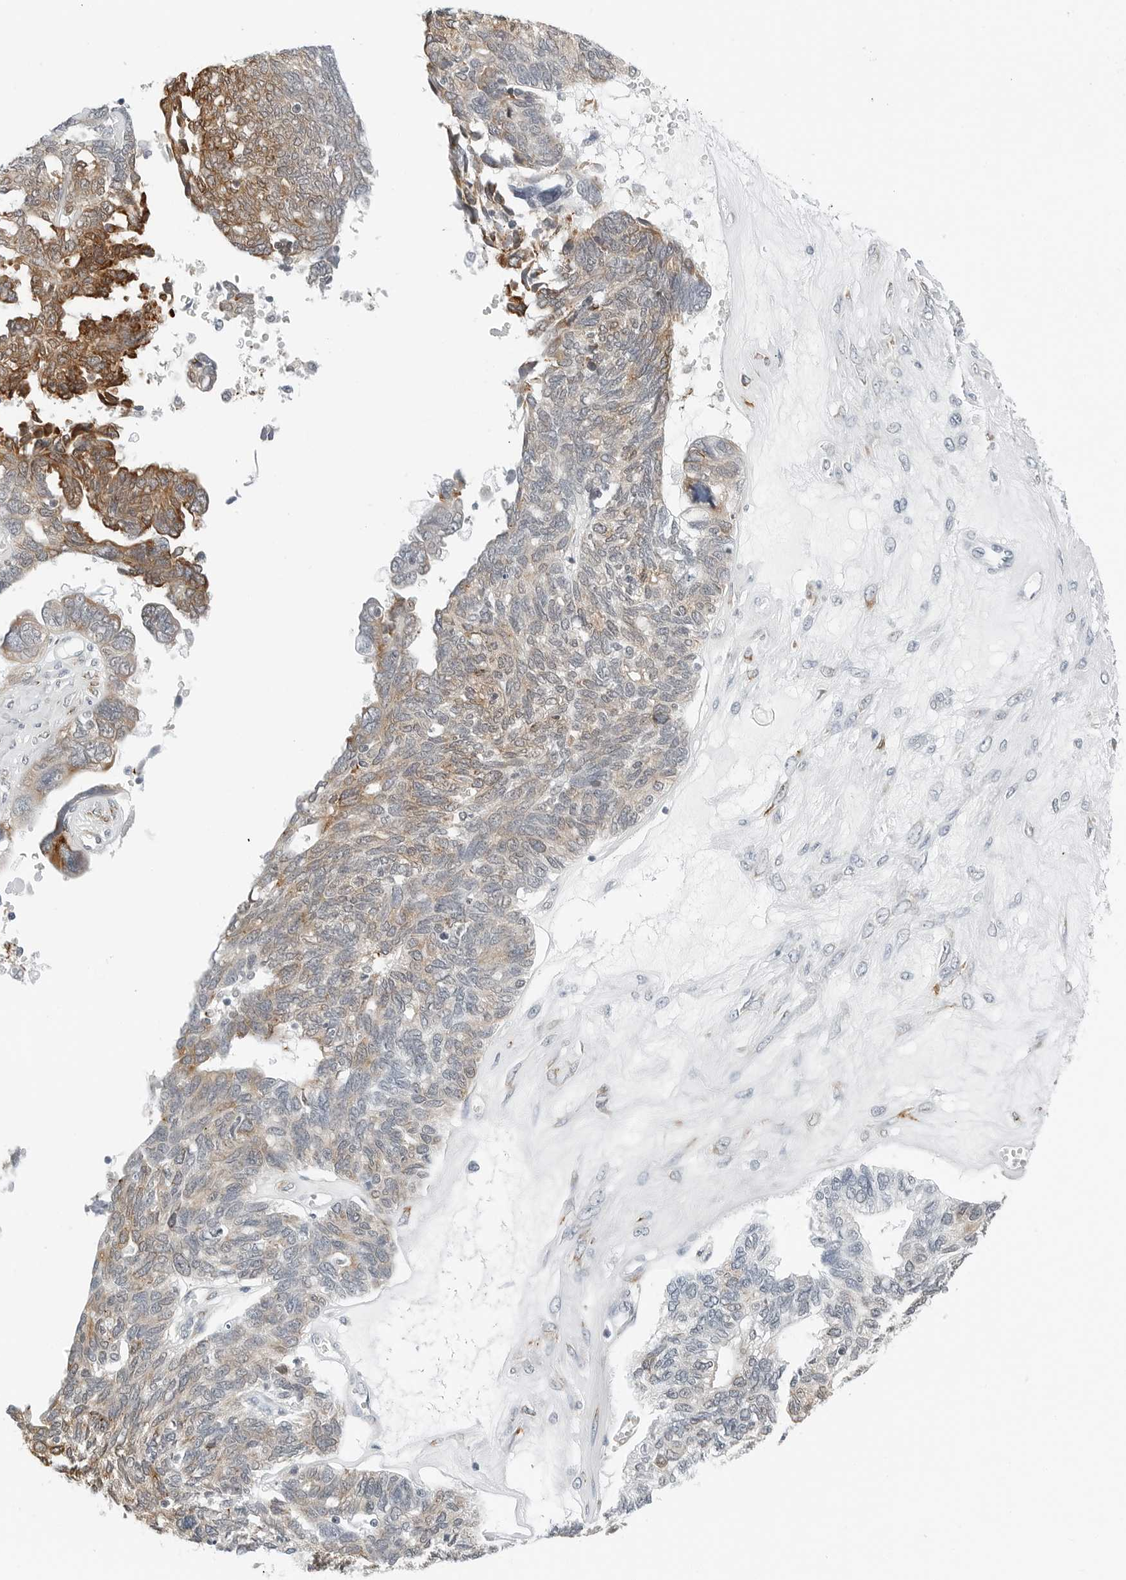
{"staining": {"intensity": "moderate", "quantity": "25%-75%", "location": "cytoplasmic/membranous"}, "tissue": "ovarian cancer", "cell_type": "Tumor cells", "image_type": "cancer", "snomed": [{"axis": "morphology", "description": "Cystadenocarcinoma, serous, NOS"}, {"axis": "topography", "description": "Ovary"}], "caption": "The micrograph displays immunohistochemical staining of ovarian cancer (serous cystadenocarcinoma). There is moderate cytoplasmic/membranous expression is identified in approximately 25%-75% of tumor cells.", "gene": "P4HA2", "patient": {"sex": "female", "age": 79}}